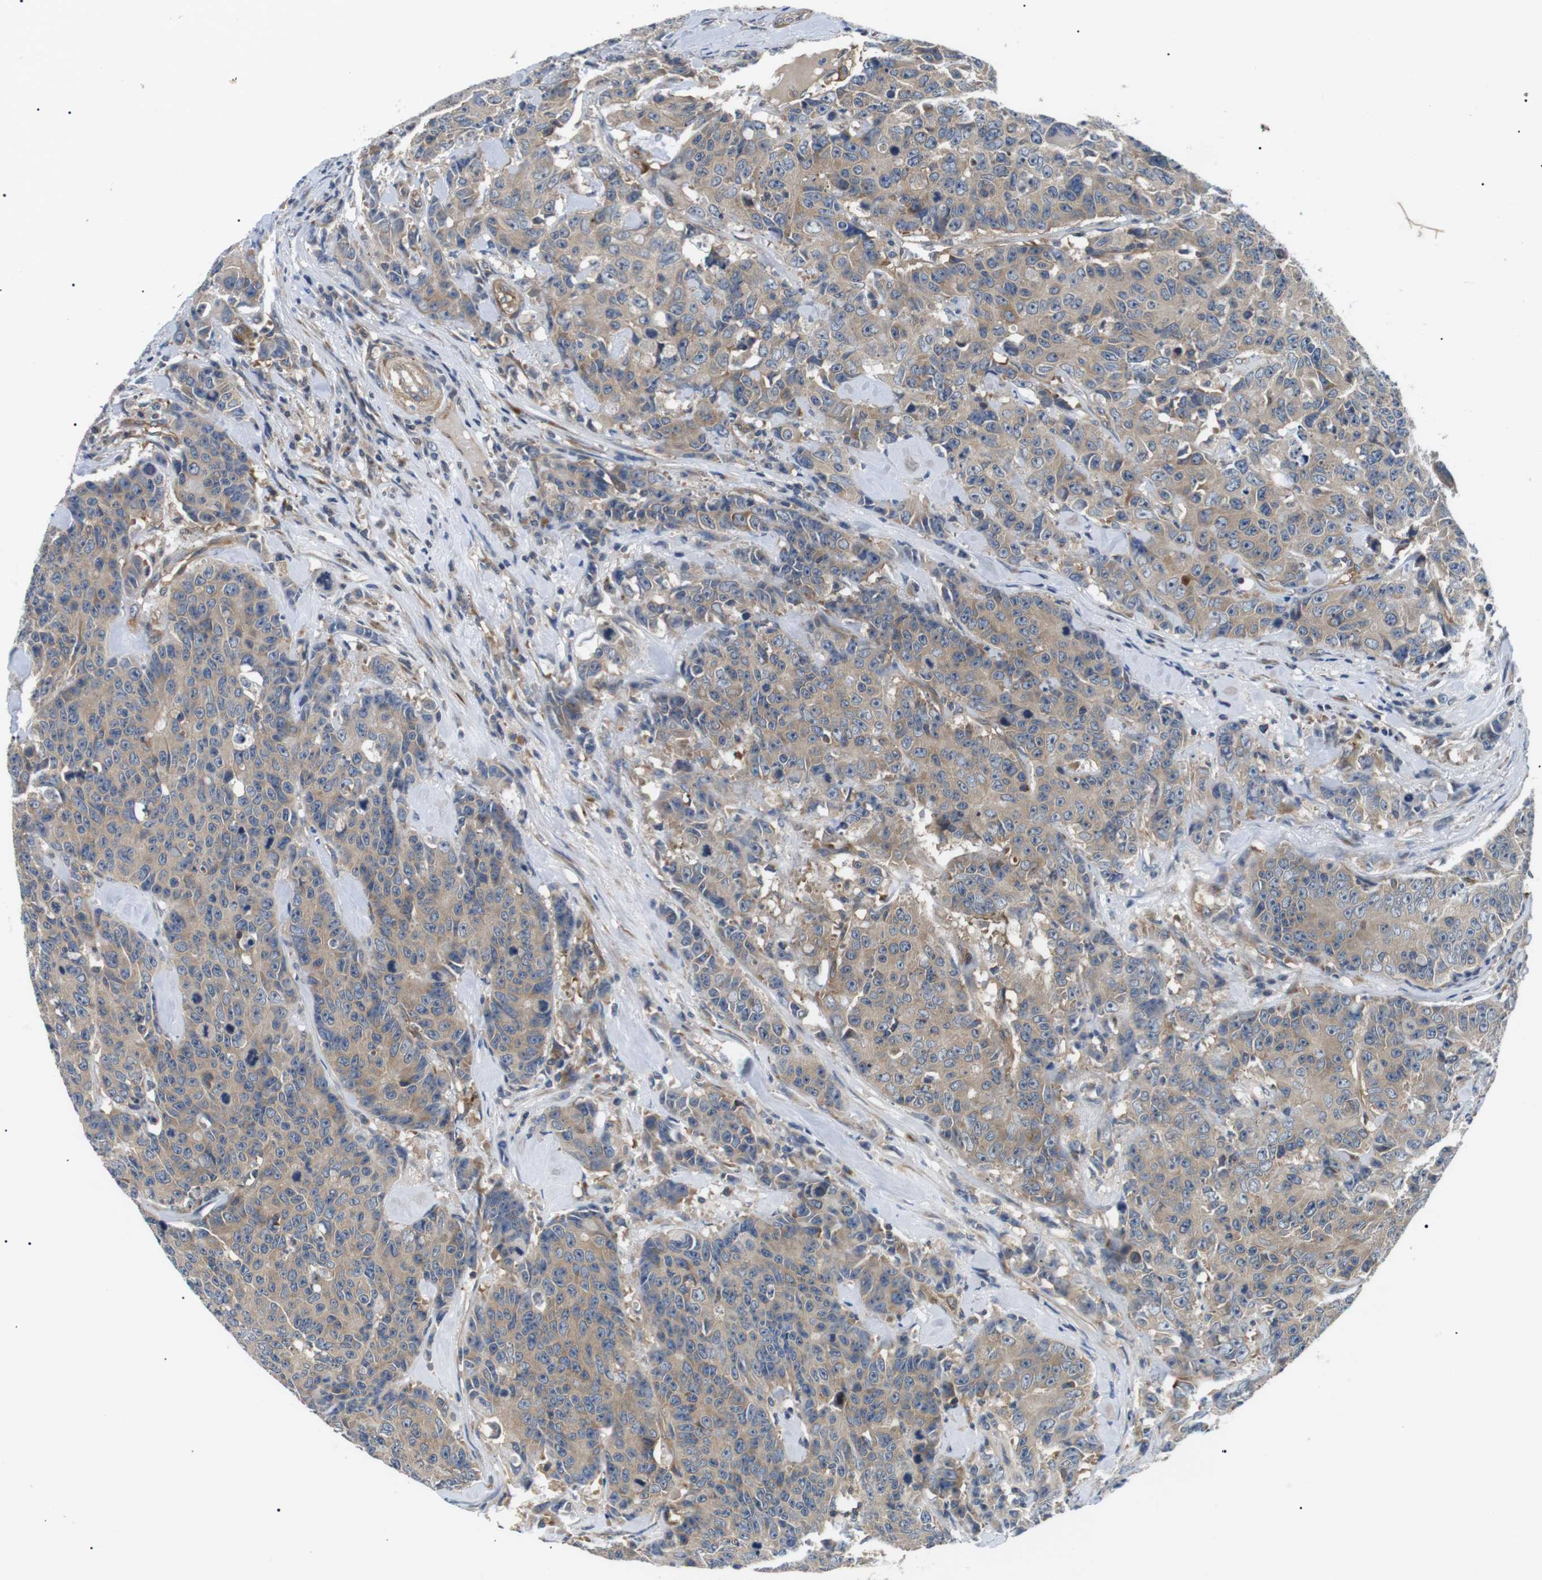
{"staining": {"intensity": "moderate", "quantity": "<25%", "location": "cytoplasmic/membranous"}, "tissue": "colorectal cancer", "cell_type": "Tumor cells", "image_type": "cancer", "snomed": [{"axis": "morphology", "description": "Adenocarcinoma, NOS"}, {"axis": "topography", "description": "Colon"}], "caption": "IHC (DAB (3,3'-diaminobenzidine)) staining of human colorectal adenocarcinoma displays moderate cytoplasmic/membranous protein positivity in approximately <25% of tumor cells.", "gene": "DIPK1A", "patient": {"sex": "female", "age": 86}}